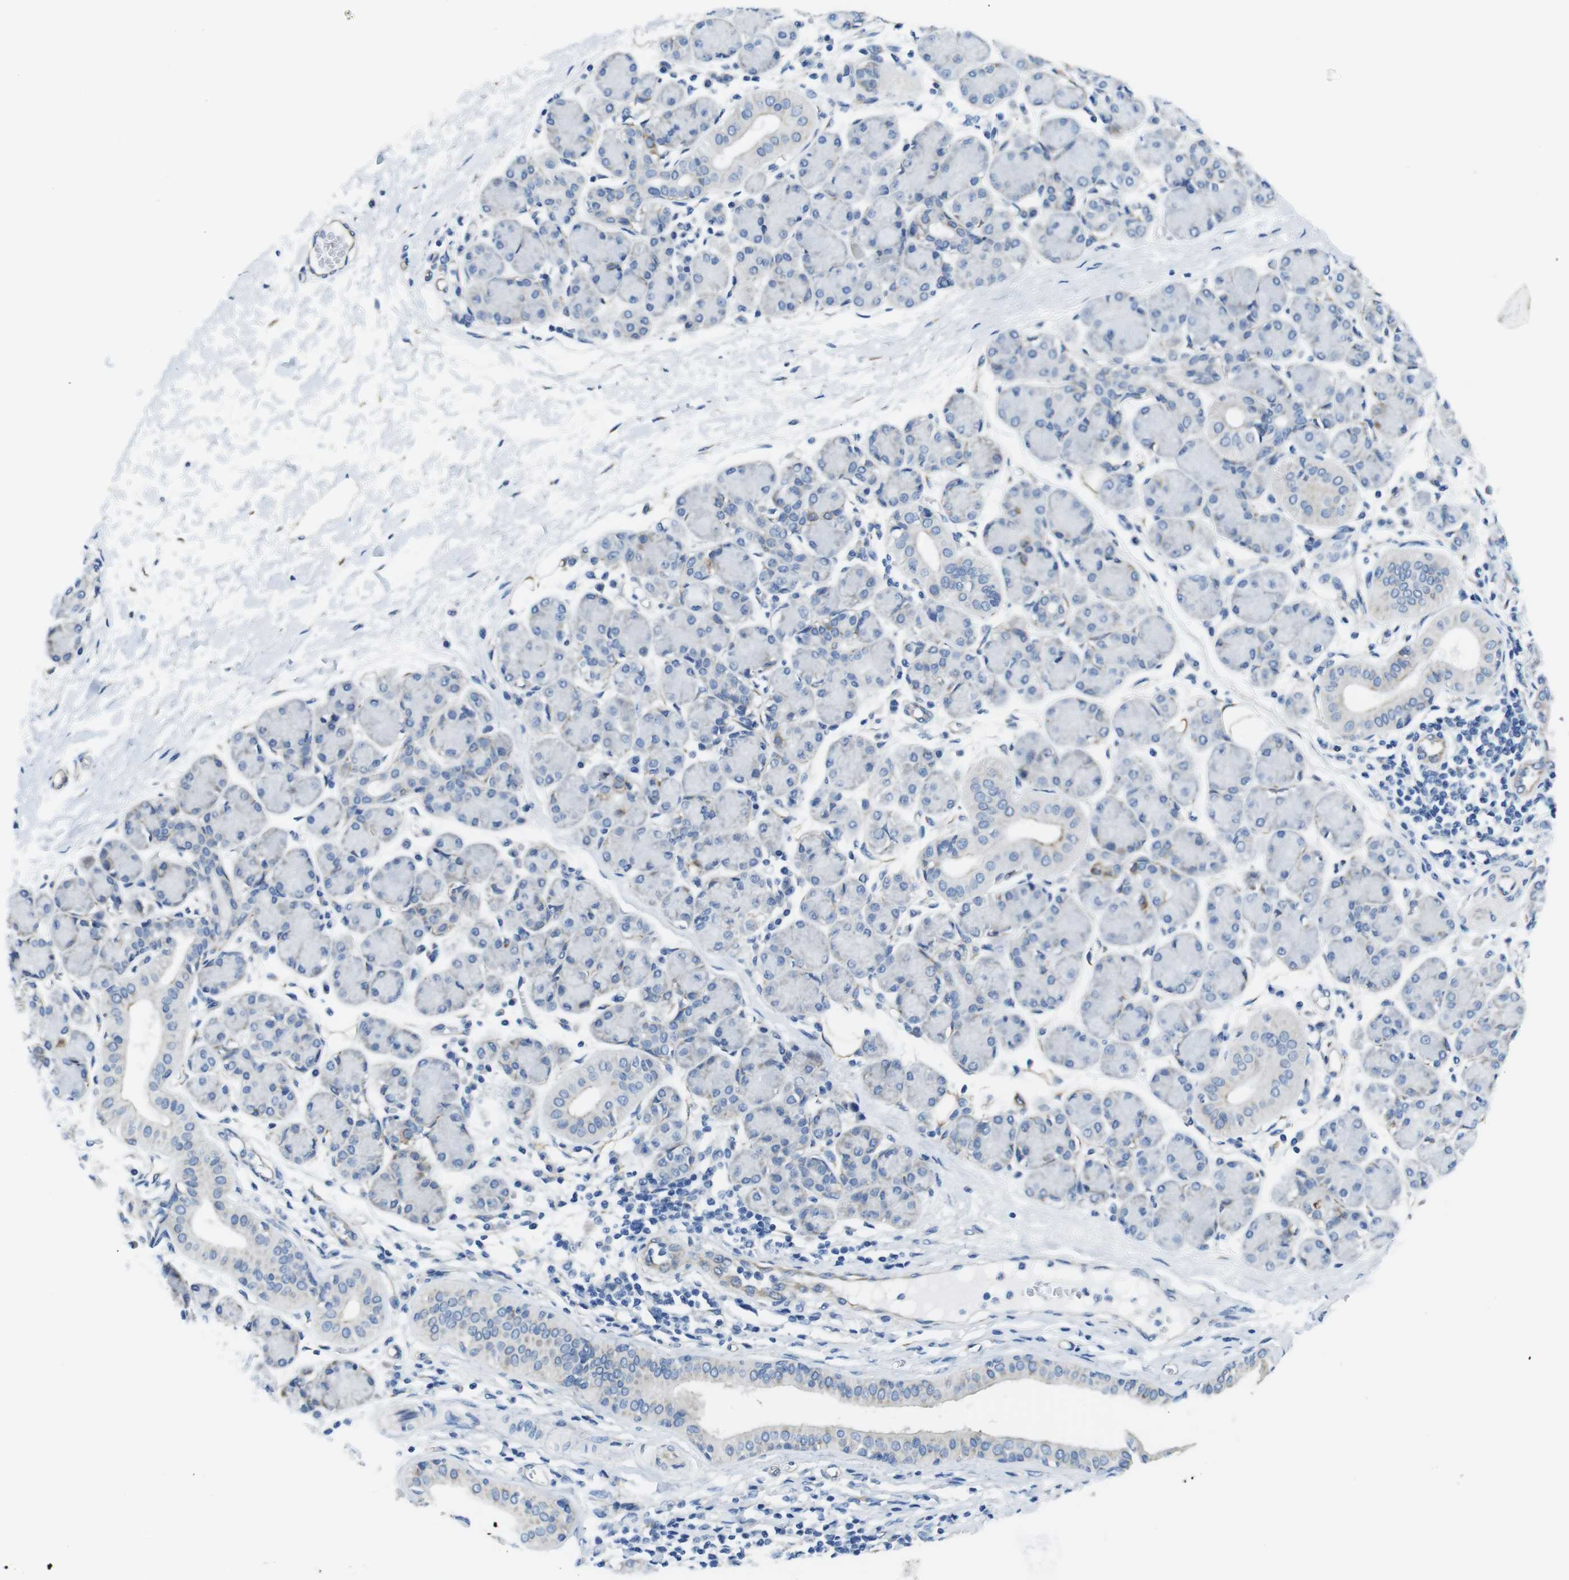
{"staining": {"intensity": "negative", "quantity": "none", "location": "none"}, "tissue": "salivary gland", "cell_type": "Glandular cells", "image_type": "normal", "snomed": [{"axis": "morphology", "description": "Normal tissue, NOS"}, {"axis": "morphology", "description": "Inflammation, NOS"}, {"axis": "topography", "description": "Lymph node"}, {"axis": "topography", "description": "Salivary gland"}], "caption": "An immunohistochemistry (IHC) histopathology image of unremarkable salivary gland is shown. There is no staining in glandular cells of salivary gland.", "gene": "CDH8", "patient": {"sex": "male", "age": 3}}